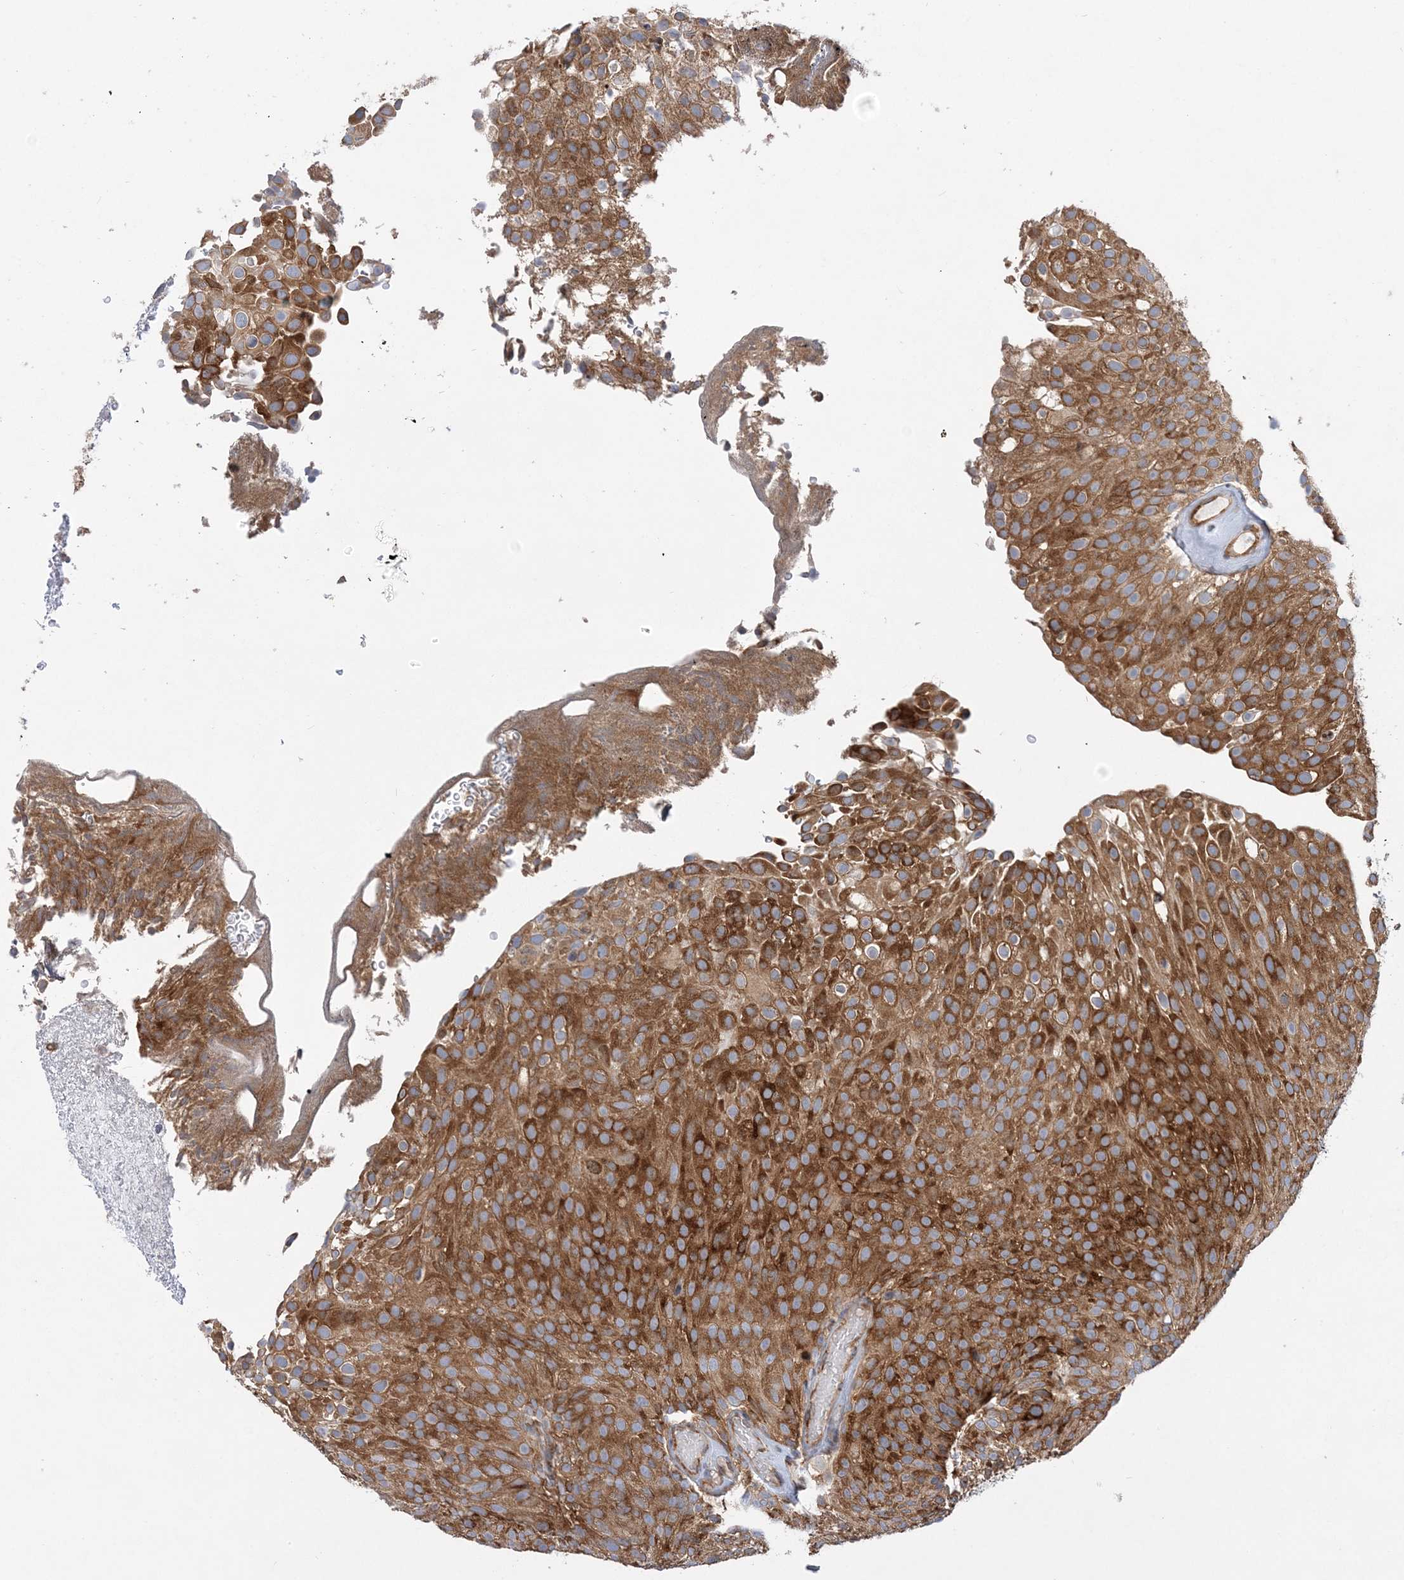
{"staining": {"intensity": "strong", "quantity": ">75%", "location": "cytoplasmic/membranous"}, "tissue": "urothelial cancer", "cell_type": "Tumor cells", "image_type": "cancer", "snomed": [{"axis": "morphology", "description": "Urothelial carcinoma, Low grade"}, {"axis": "topography", "description": "Urinary bladder"}], "caption": "Immunohistochemical staining of urothelial carcinoma (low-grade) reveals high levels of strong cytoplasmic/membranous protein staining in about >75% of tumor cells.", "gene": "LARP4B", "patient": {"sex": "male", "age": 78}}